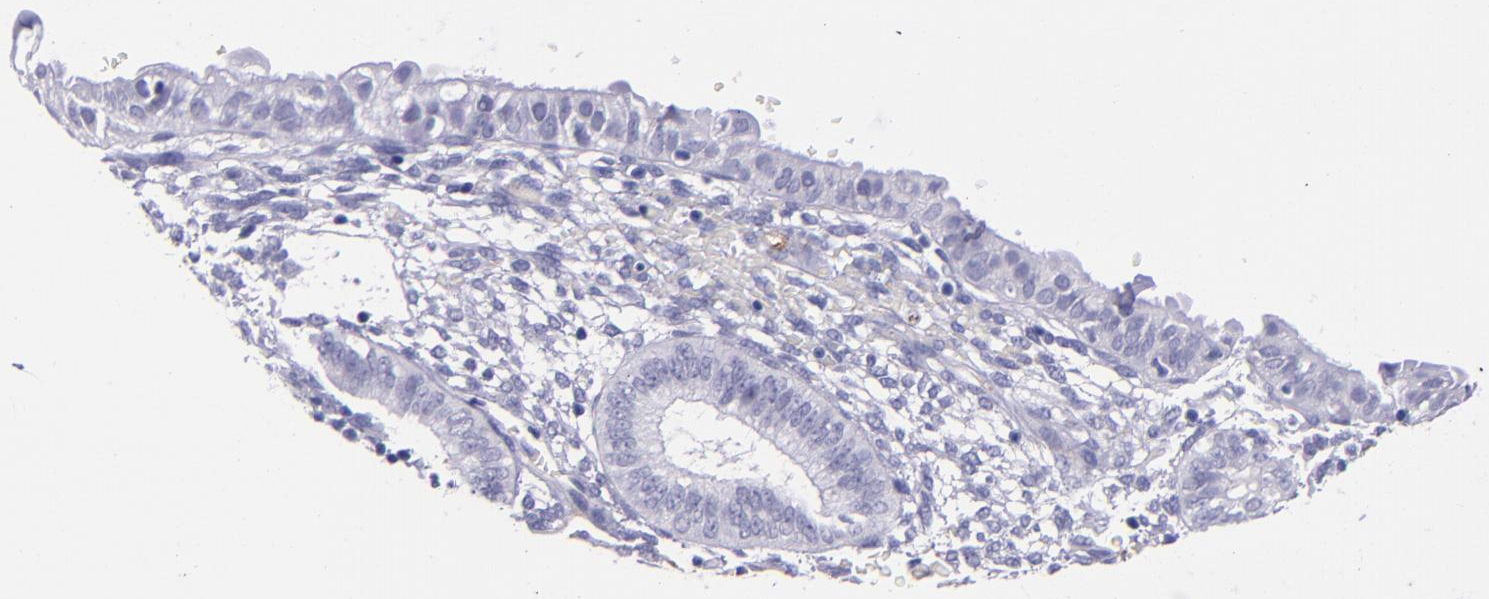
{"staining": {"intensity": "negative", "quantity": "none", "location": "none"}, "tissue": "endometrium", "cell_type": "Cells in endometrial stroma", "image_type": "normal", "snomed": [{"axis": "morphology", "description": "Normal tissue, NOS"}, {"axis": "topography", "description": "Endometrium"}], "caption": "Cells in endometrial stroma show no significant positivity in unremarkable endometrium. Nuclei are stained in blue.", "gene": "SELE", "patient": {"sex": "female", "age": 61}}